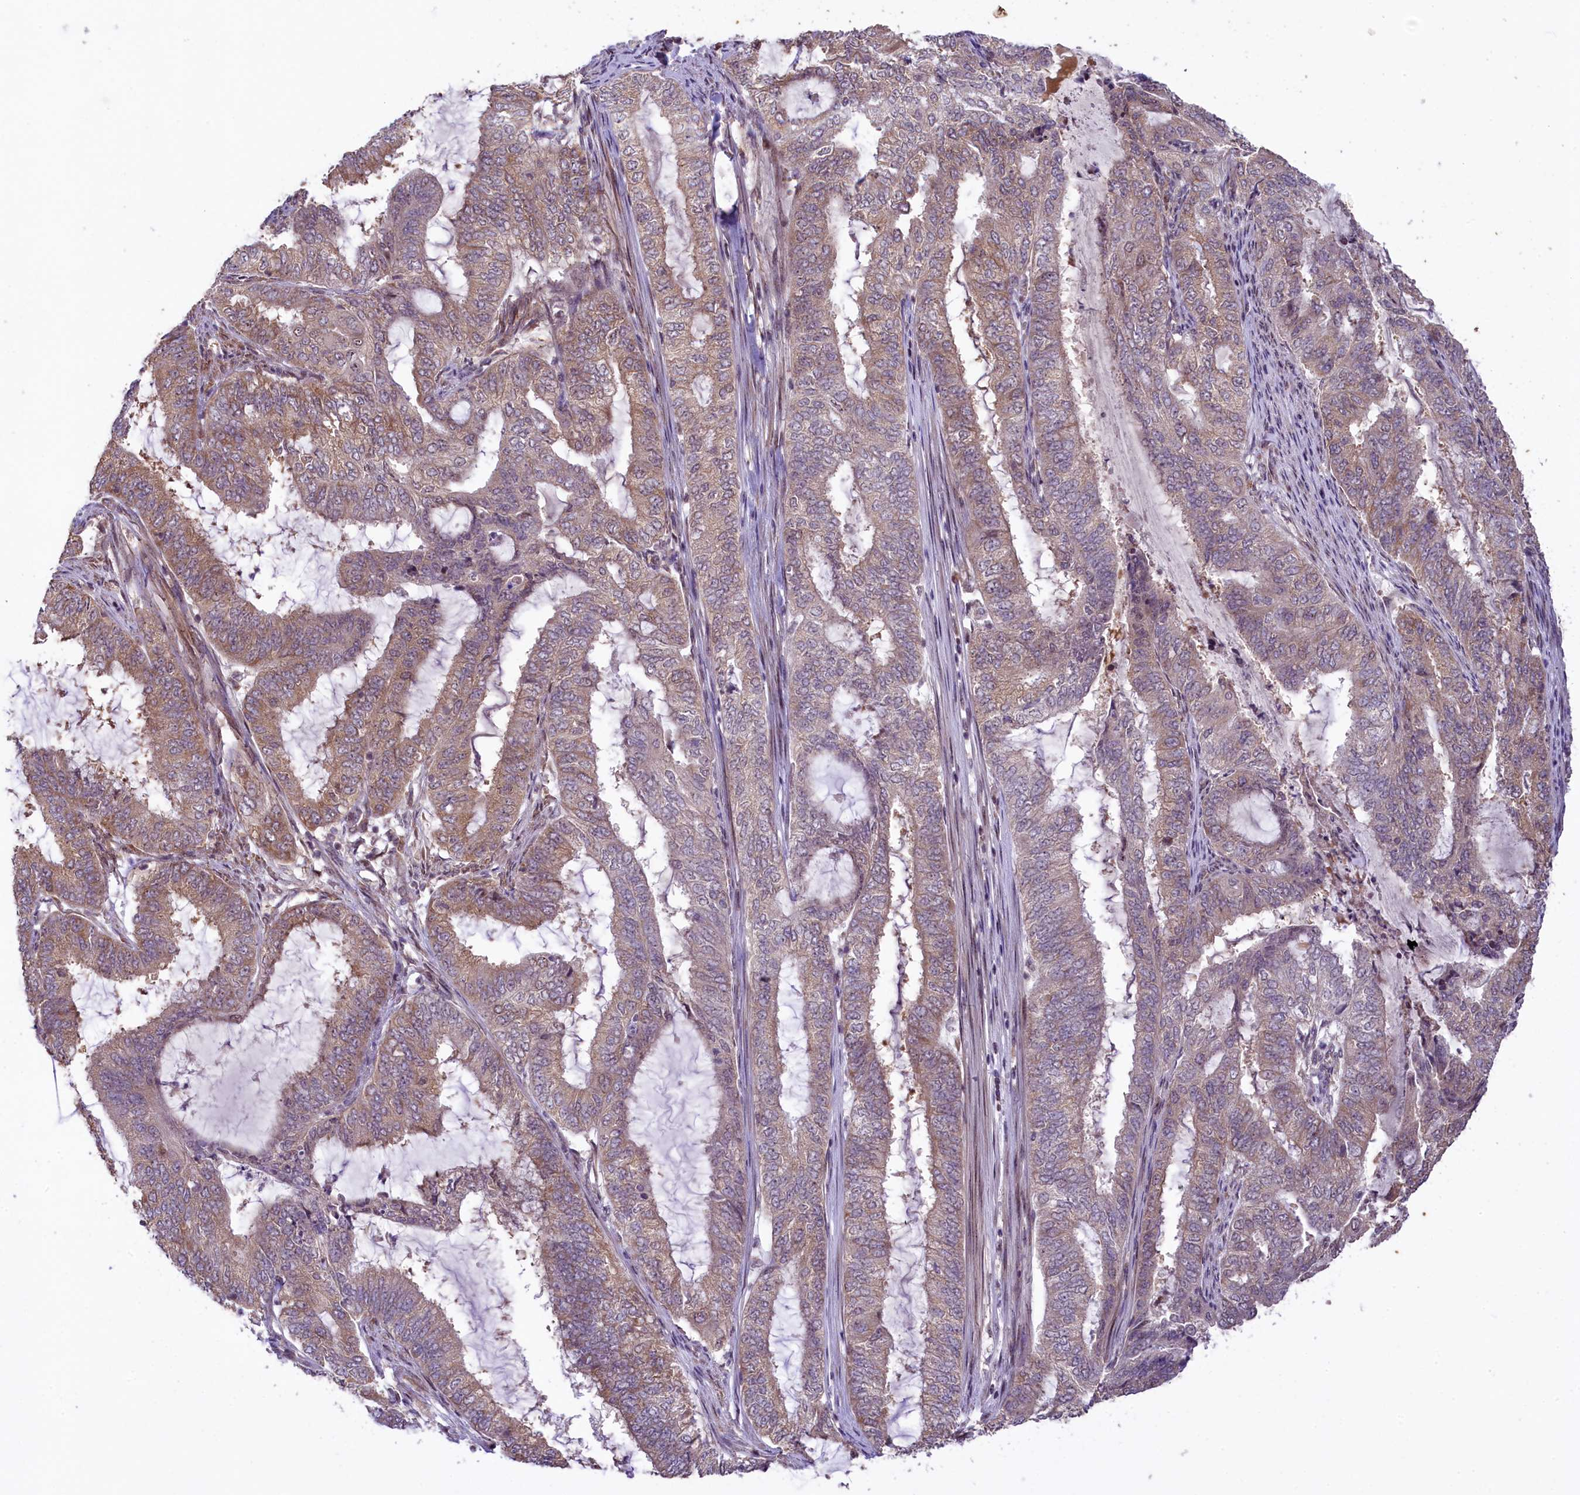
{"staining": {"intensity": "moderate", "quantity": "25%-75%", "location": "cytoplasmic/membranous"}, "tissue": "endometrial cancer", "cell_type": "Tumor cells", "image_type": "cancer", "snomed": [{"axis": "morphology", "description": "Adenocarcinoma, NOS"}, {"axis": "topography", "description": "Endometrium"}], "caption": "Protein expression analysis of endometrial cancer displays moderate cytoplasmic/membranous staining in approximately 25%-75% of tumor cells.", "gene": "RBBP8", "patient": {"sex": "female", "age": 51}}